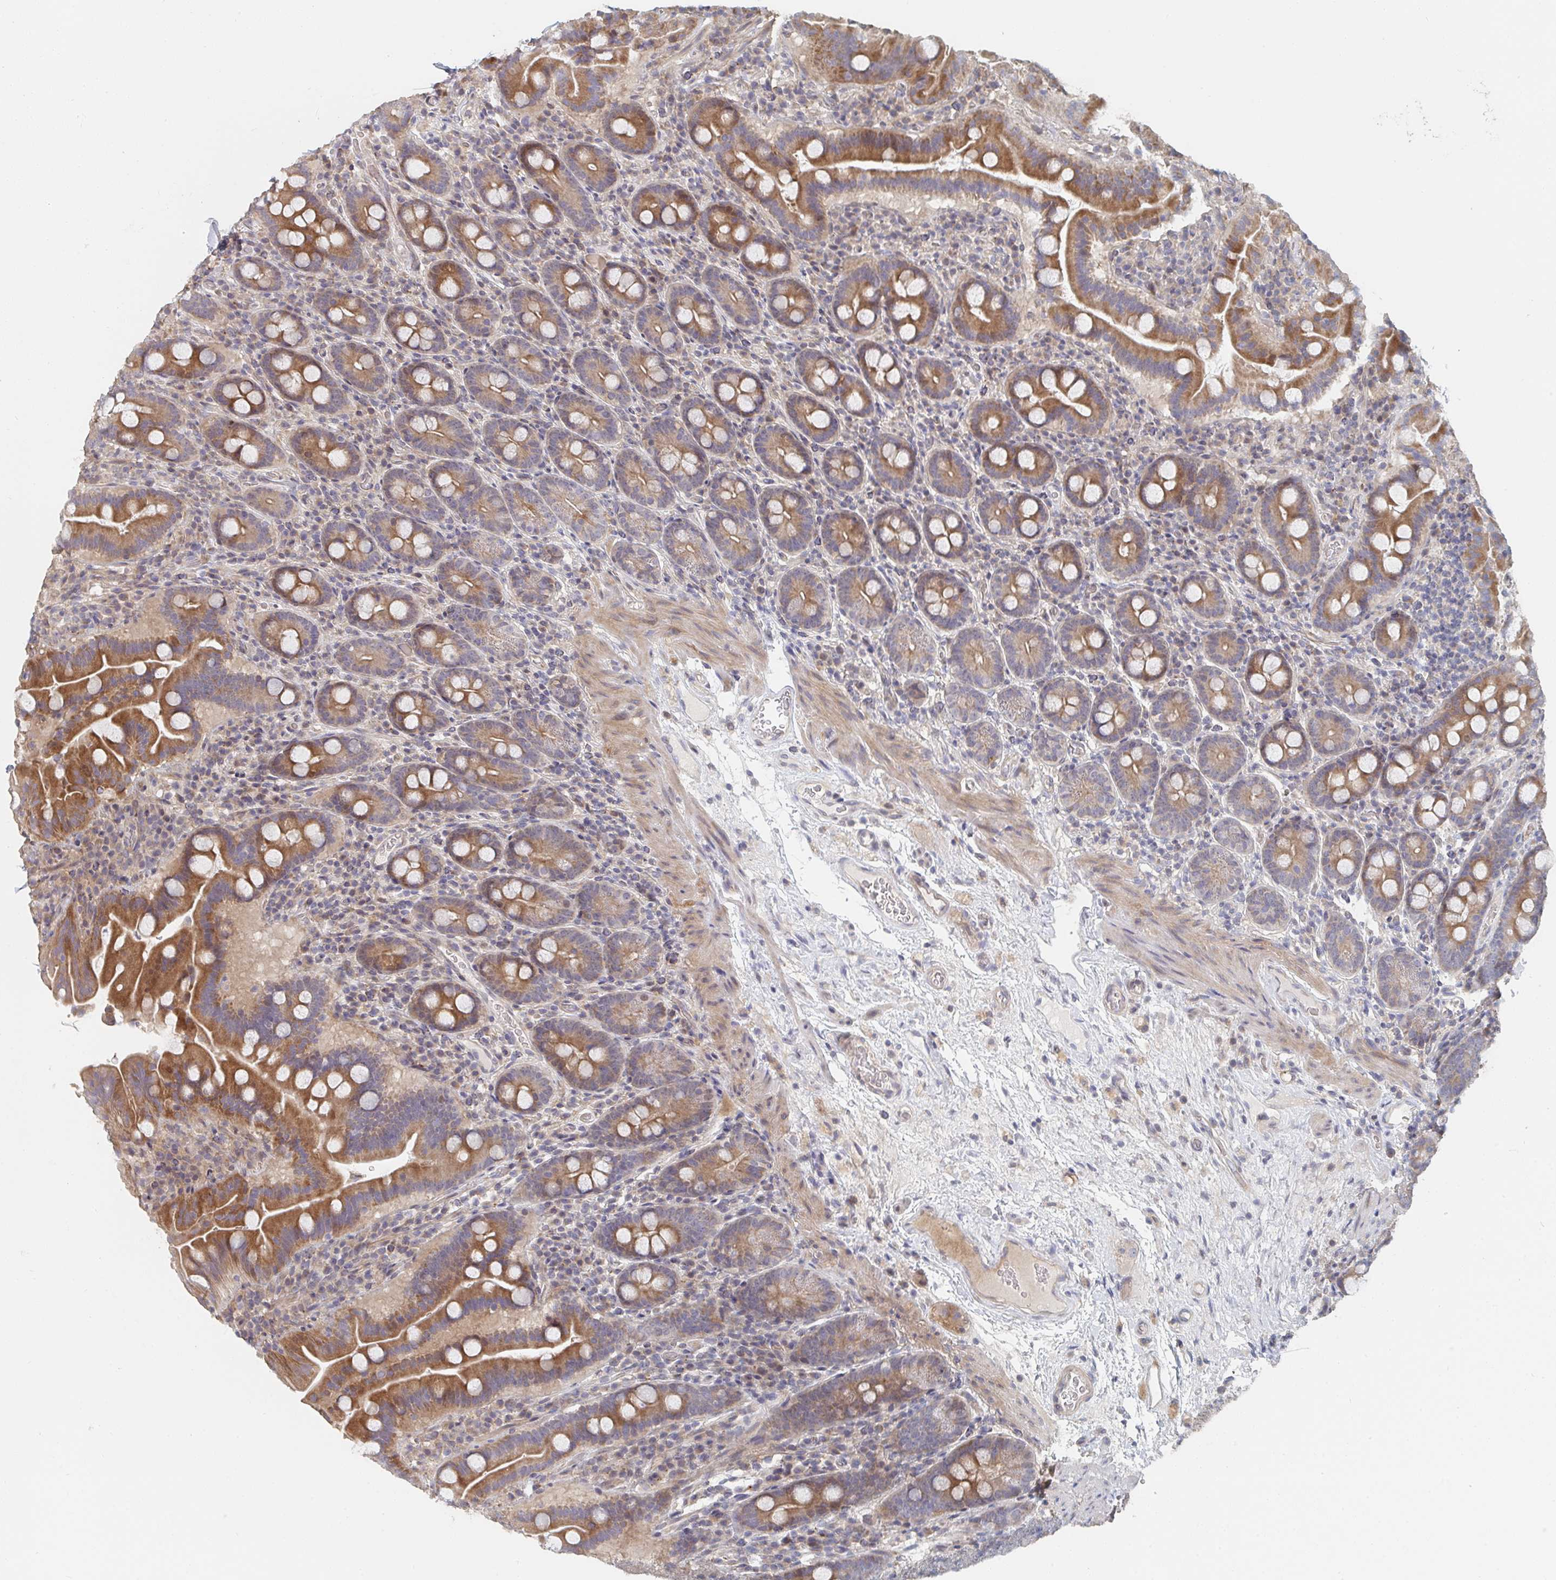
{"staining": {"intensity": "moderate", "quantity": ">75%", "location": "cytoplasmic/membranous"}, "tissue": "small intestine", "cell_type": "Glandular cells", "image_type": "normal", "snomed": [{"axis": "morphology", "description": "Normal tissue, NOS"}, {"axis": "topography", "description": "Small intestine"}], "caption": "Immunohistochemistry (IHC) staining of benign small intestine, which shows medium levels of moderate cytoplasmic/membranous positivity in about >75% of glandular cells indicating moderate cytoplasmic/membranous protein expression. The staining was performed using DAB (3,3'-diaminobenzidine) (brown) for protein detection and nuclei were counterstained in hematoxylin (blue).", "gene": "PTEN", "patient": {"sex": "male", "age": 26}}